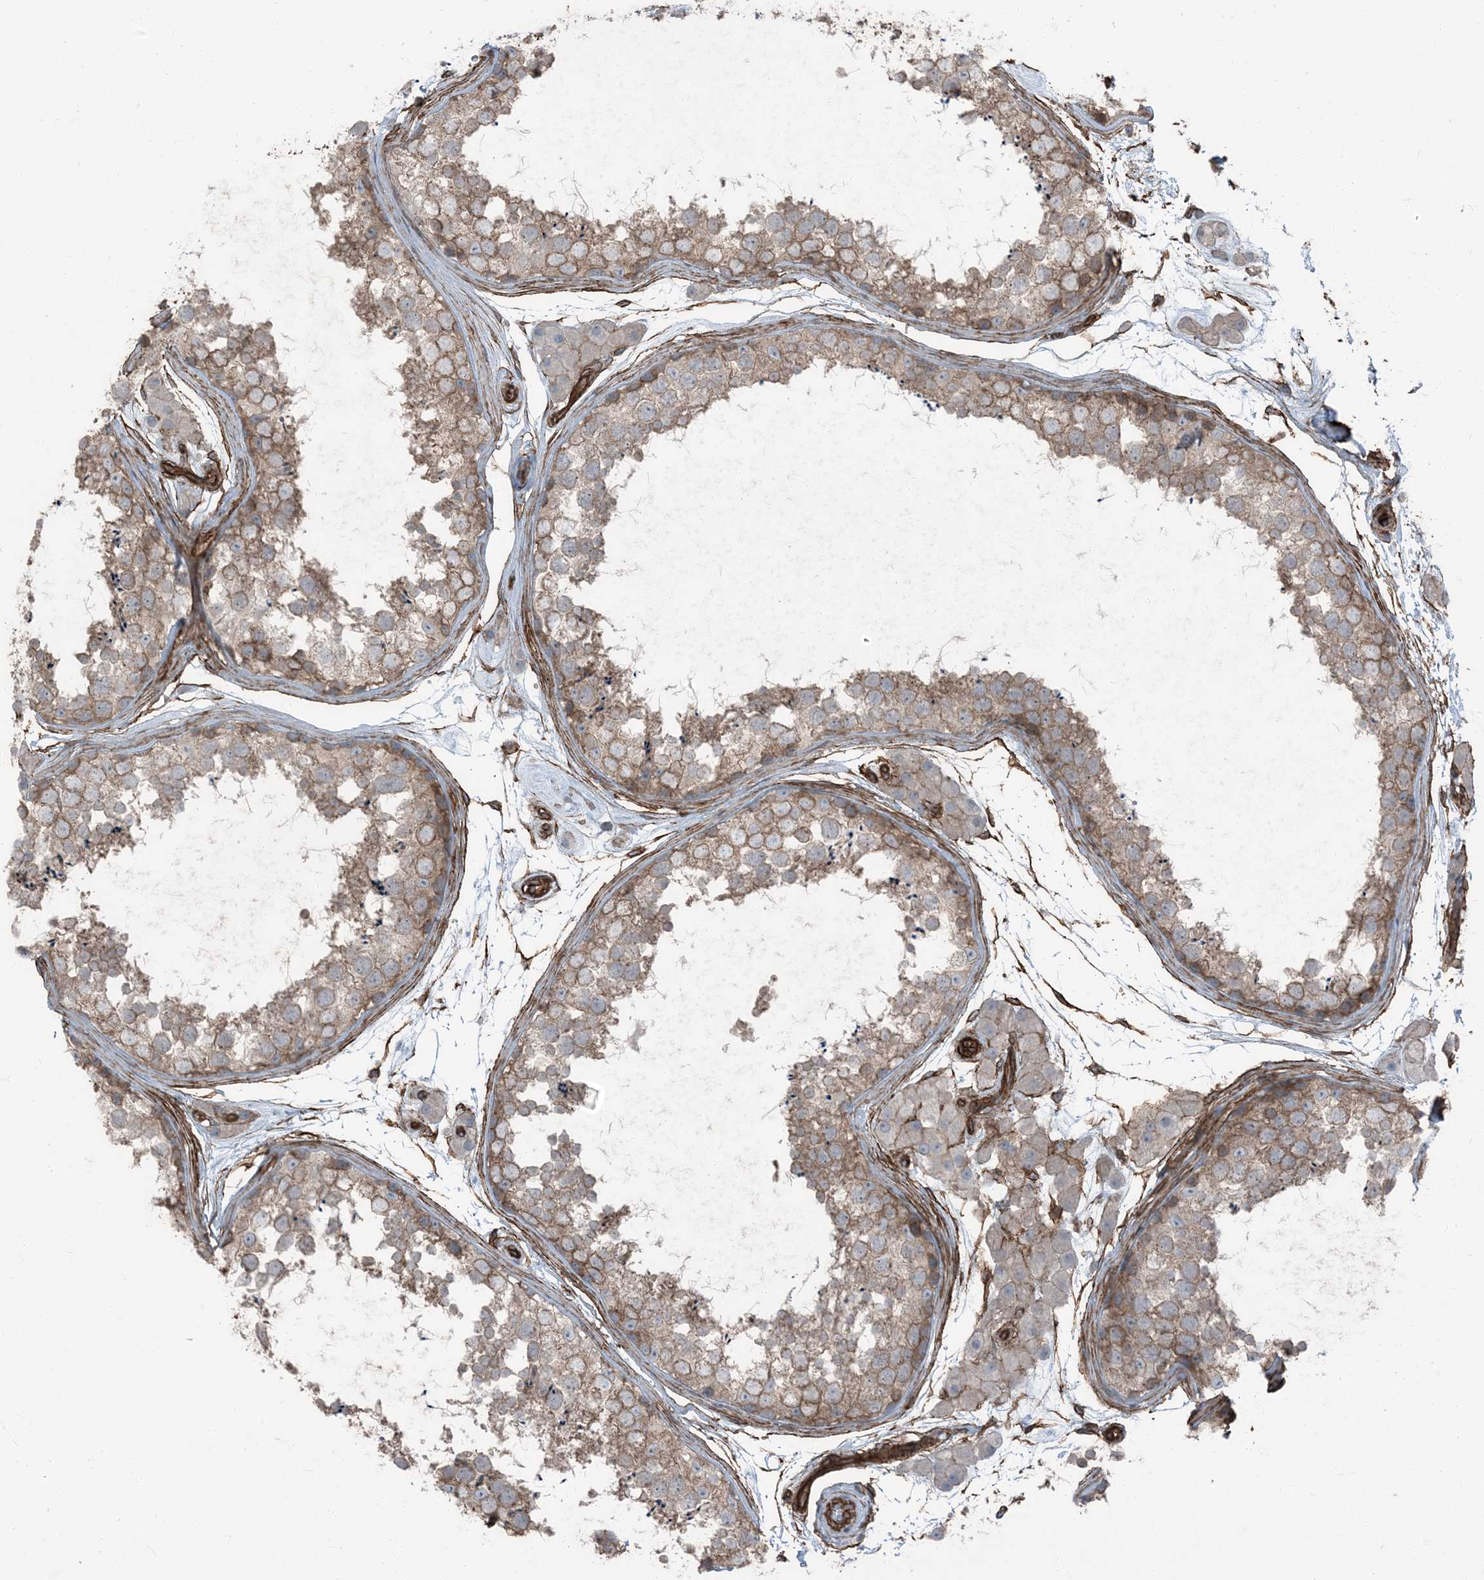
{"staining": {"intensity": "moderate", "quantity": "25%-75%", "location": "cytoplasmic/membranous"}, "tissue": "testis", "cell_type": "Cells in seminiferous ducts", "image_type": "normal", "snomed": [{"axis": "morphology", "description": "Normal tissue, NOS"}, {"axis": "topography", "description": "Testis"}], "caption": "Immunohistochemistry histopathology image of benign testis stained for a protein (brown), which shows medium levels of moderate cytoplasmic/membranous expression in about 25%-75% of cells in seminiferous ducts.", "gene": "ZFP90", "patient": {"sex": "male", "age": 56}}